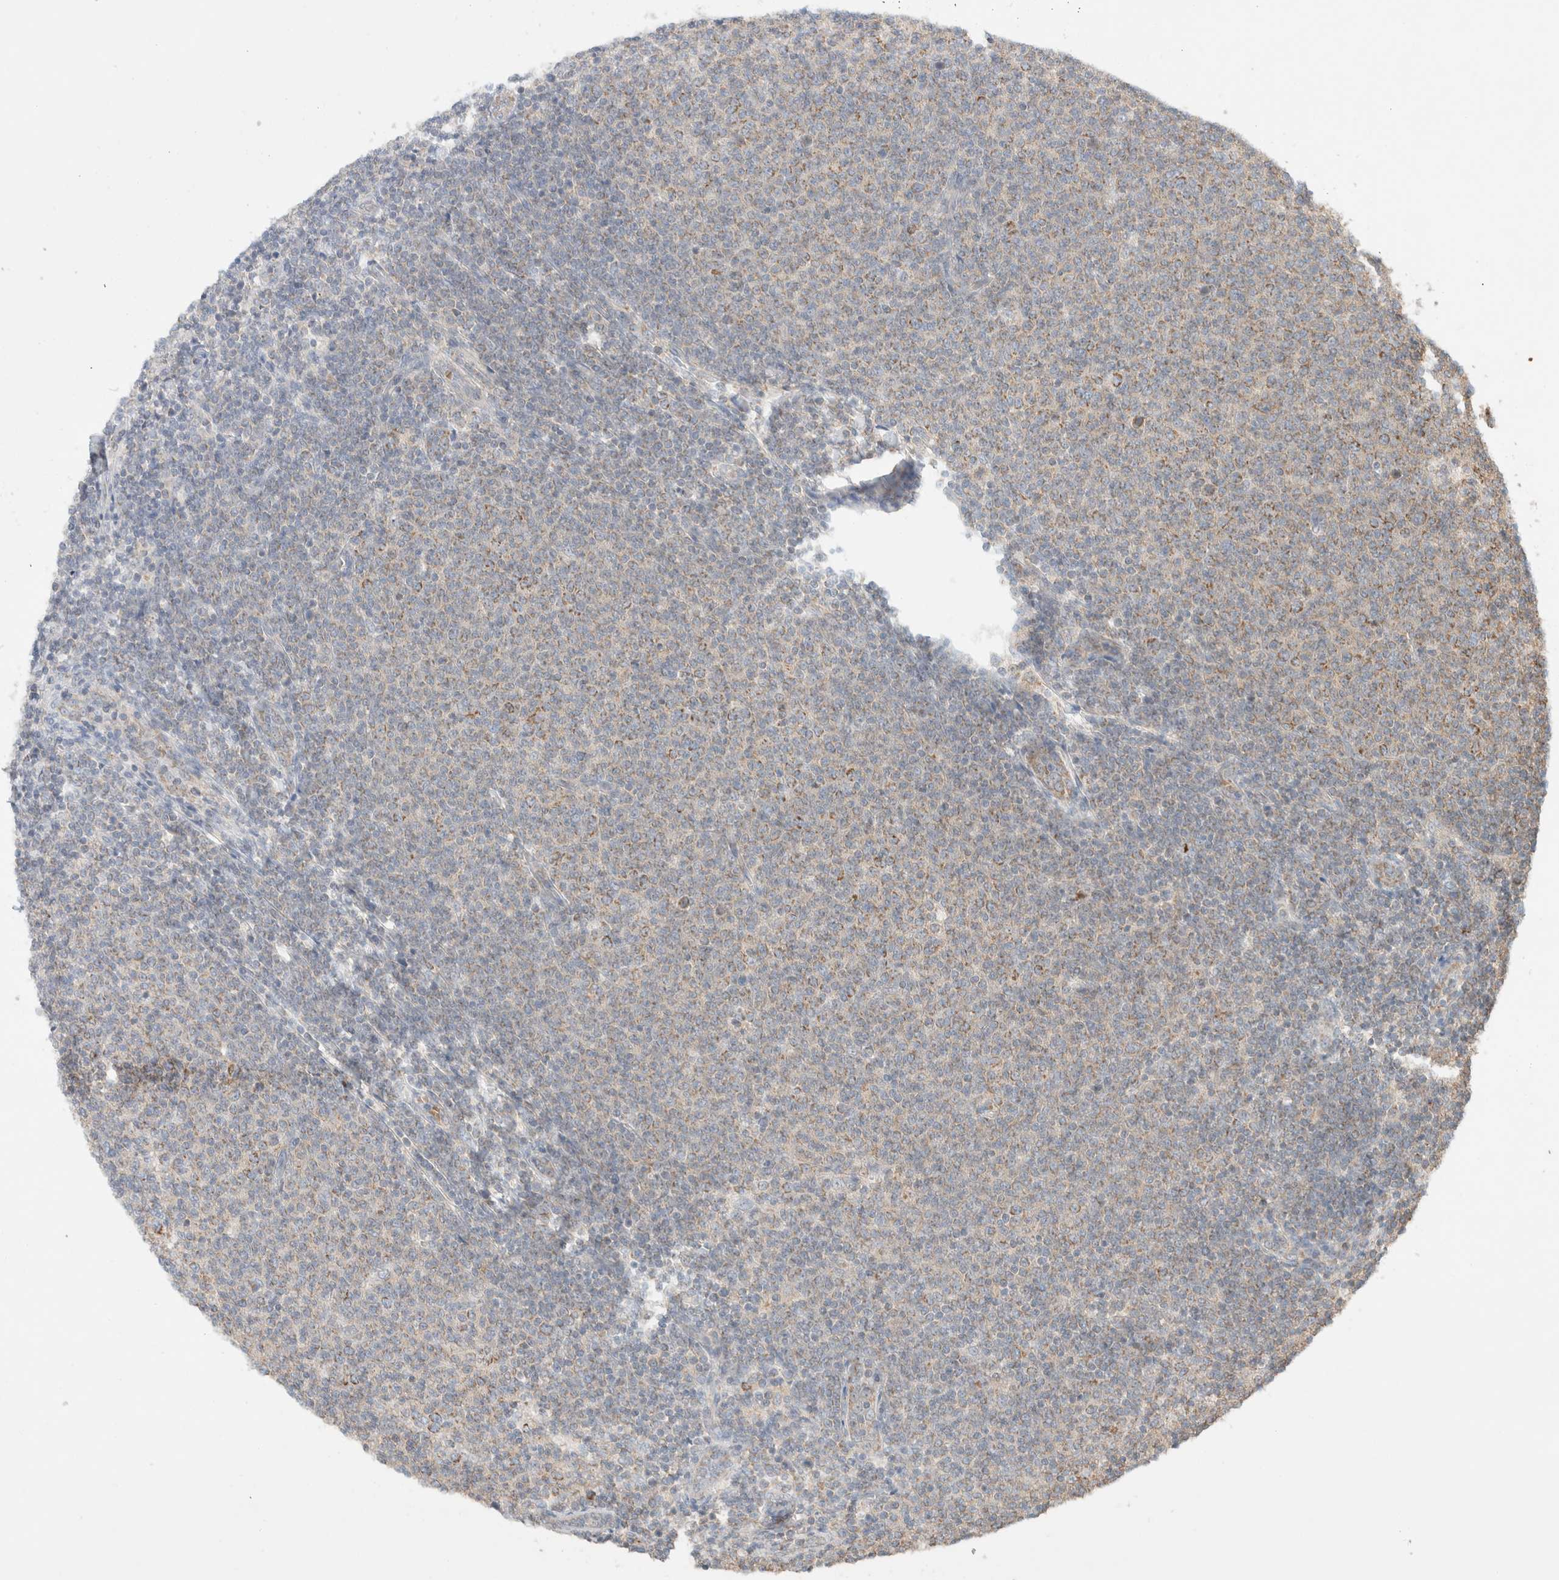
{"staining": {"intensity": "weak", "quantity": "<25%", "location": "cytoplasmic/membranous"}, "tissue": "lymphoma", "cell_type": "Tumor cells", "image_type": "cancer", "snomed": [{"axis": "morphology", "description": "Malignant lymphoma, non-Hodgkin's type, Low grade"}, {"axis": "topography", "description": "Lymph node"}], "caption": "A photomicrograph of low-grade malignant lymphoma, non-Hodgkin's type stained for a protein demonstrates no brown staining in tumor cells.", "gene": "MRM3", "patient": {"sex": "male", "age": 66}}